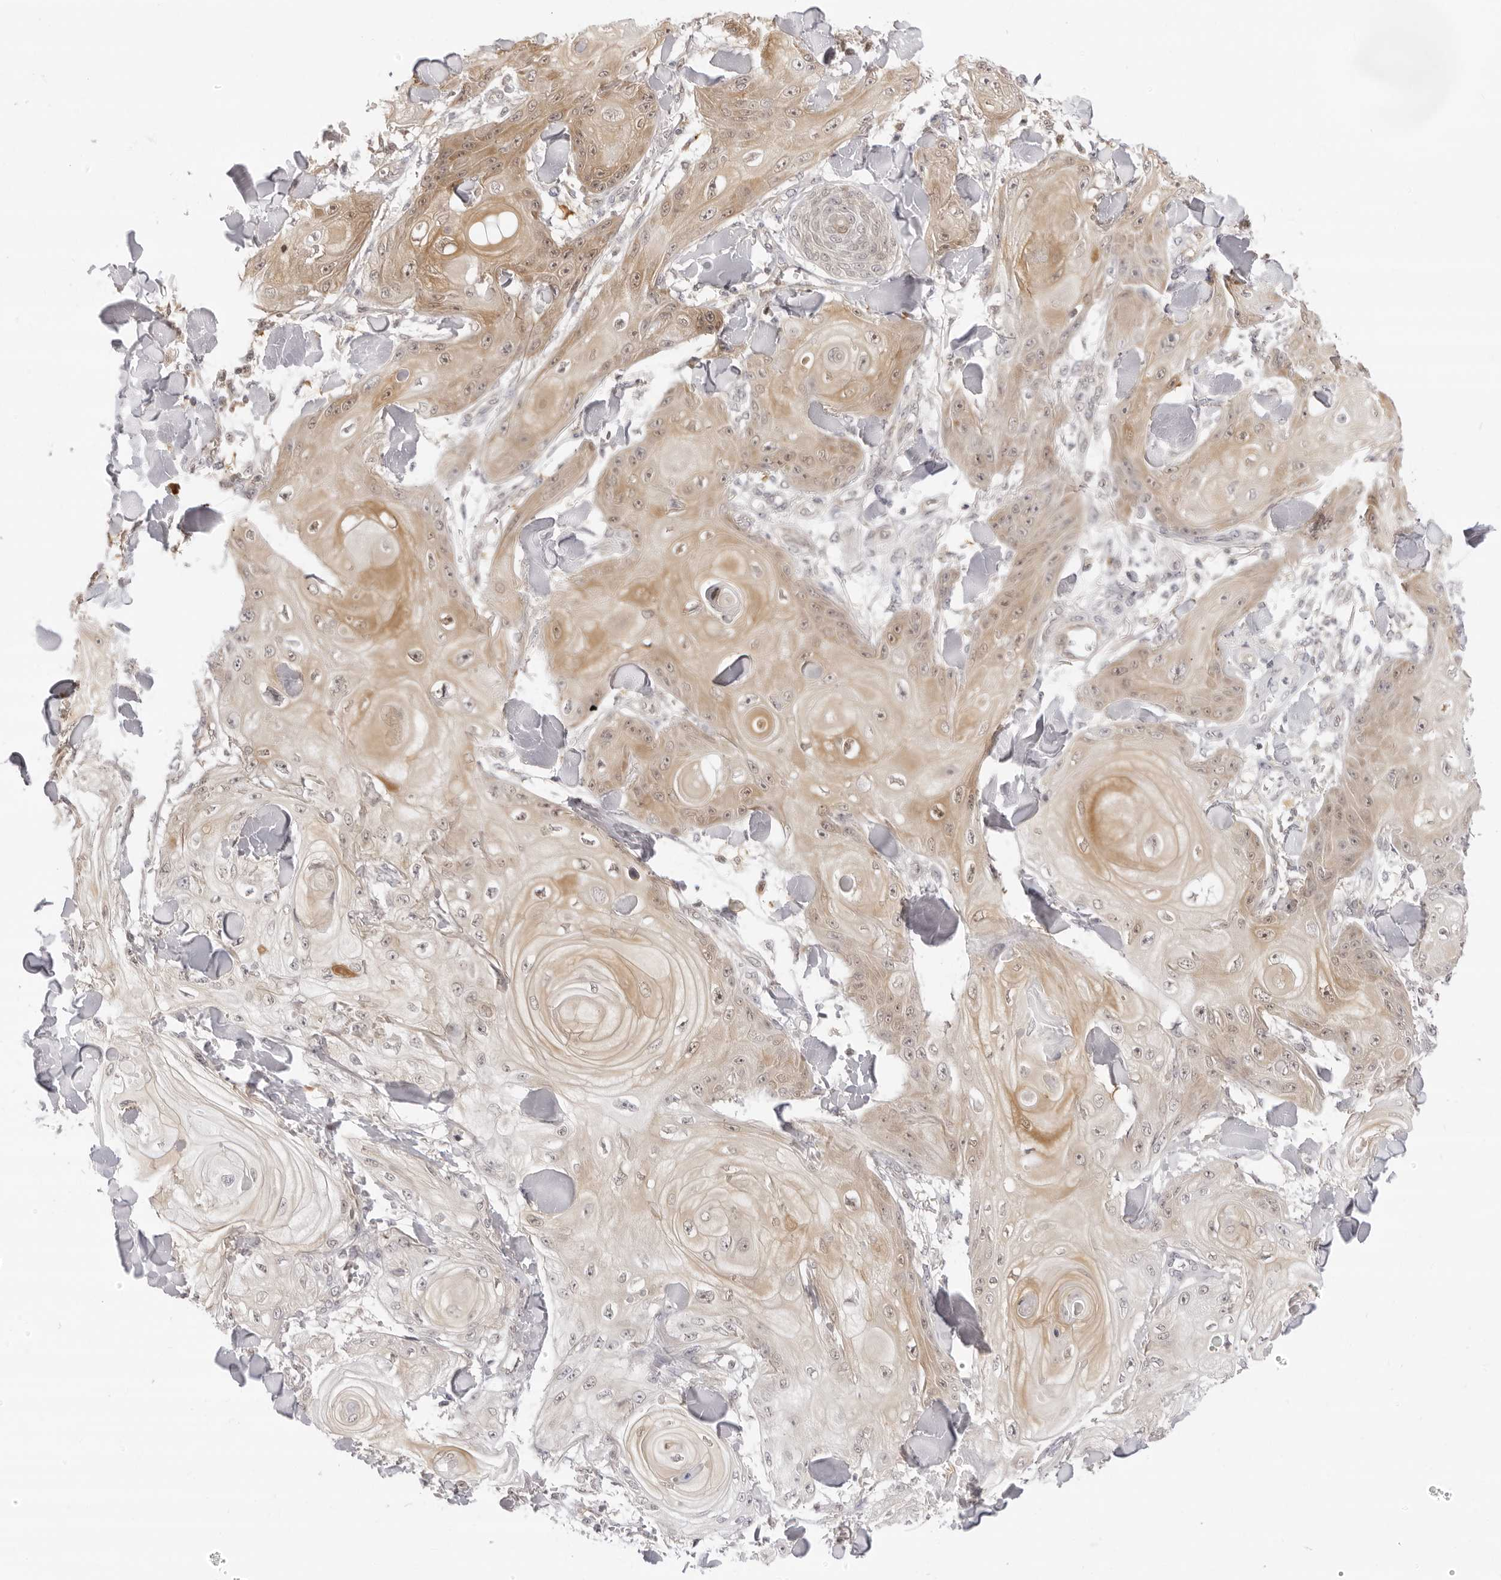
{"staining": {"intensity": "weak", "quantity": "25%-75%", "location": "cytoplasmic/membranous,nuclear"}, "tissue": "skin cancer", "cell_type": "Tumor cells", "image_type": "cancer", "snomed": [{"axis": "morphology", "description": "Squamous cell carcinoma, NOS"}, {"axis": "topography", "description": "Skin"}], "caption": "This image shows immunohistochemistry (IHC) staining of skin cancer, with low weak cytoplasmic/membranous and nuclear positivity in about 25%-75% of tumor cells.", "gene": "FDPS", "patient": {"sex": "male", "age": 74}}